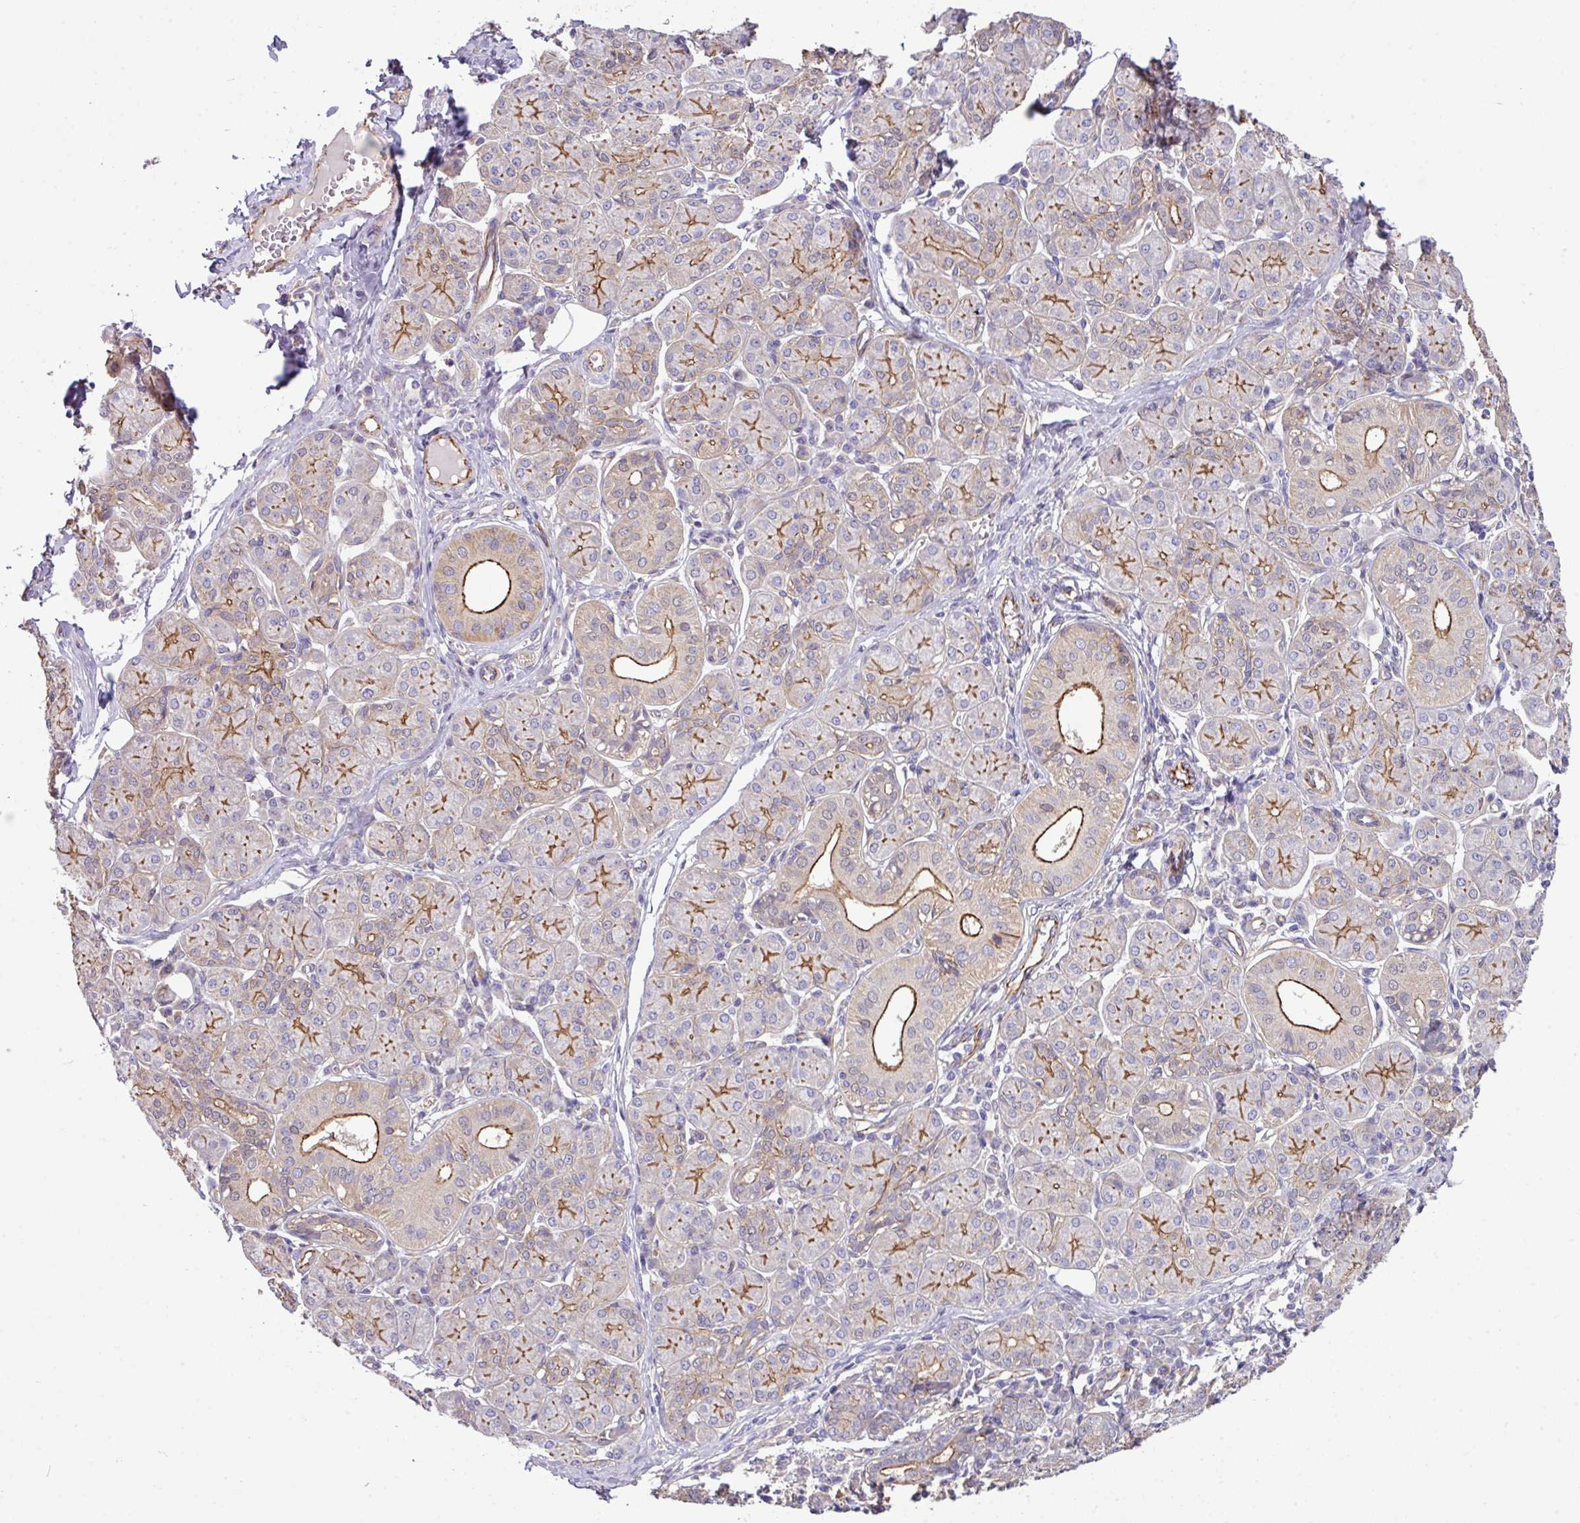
{"staining": {"intensity": "moderate", "quantity": "25%-75%", "location": "cytoplasmic/membranous"}, "tissue": "salivary gland", "cell_type": "Glandular cells", "image_type": "normal", "snomed": [{"axis": "morphology", "description": "Normal tissue, NOS"}, {"axis": "morphology", "description": "Inflammation, NOS"}, {"axis": "topography", "description": "Lymph node"}, {"axis": "topography", "description": "Salivary gland"}], "caption": "Human salivary gland stained with a brown dye reveals moderate cytoplasmic/membranous positive positivity in approximately 25%-75% of glandular cells.", "gene": "LRRC53", "patient": {"sex": "male", "age": 3}}